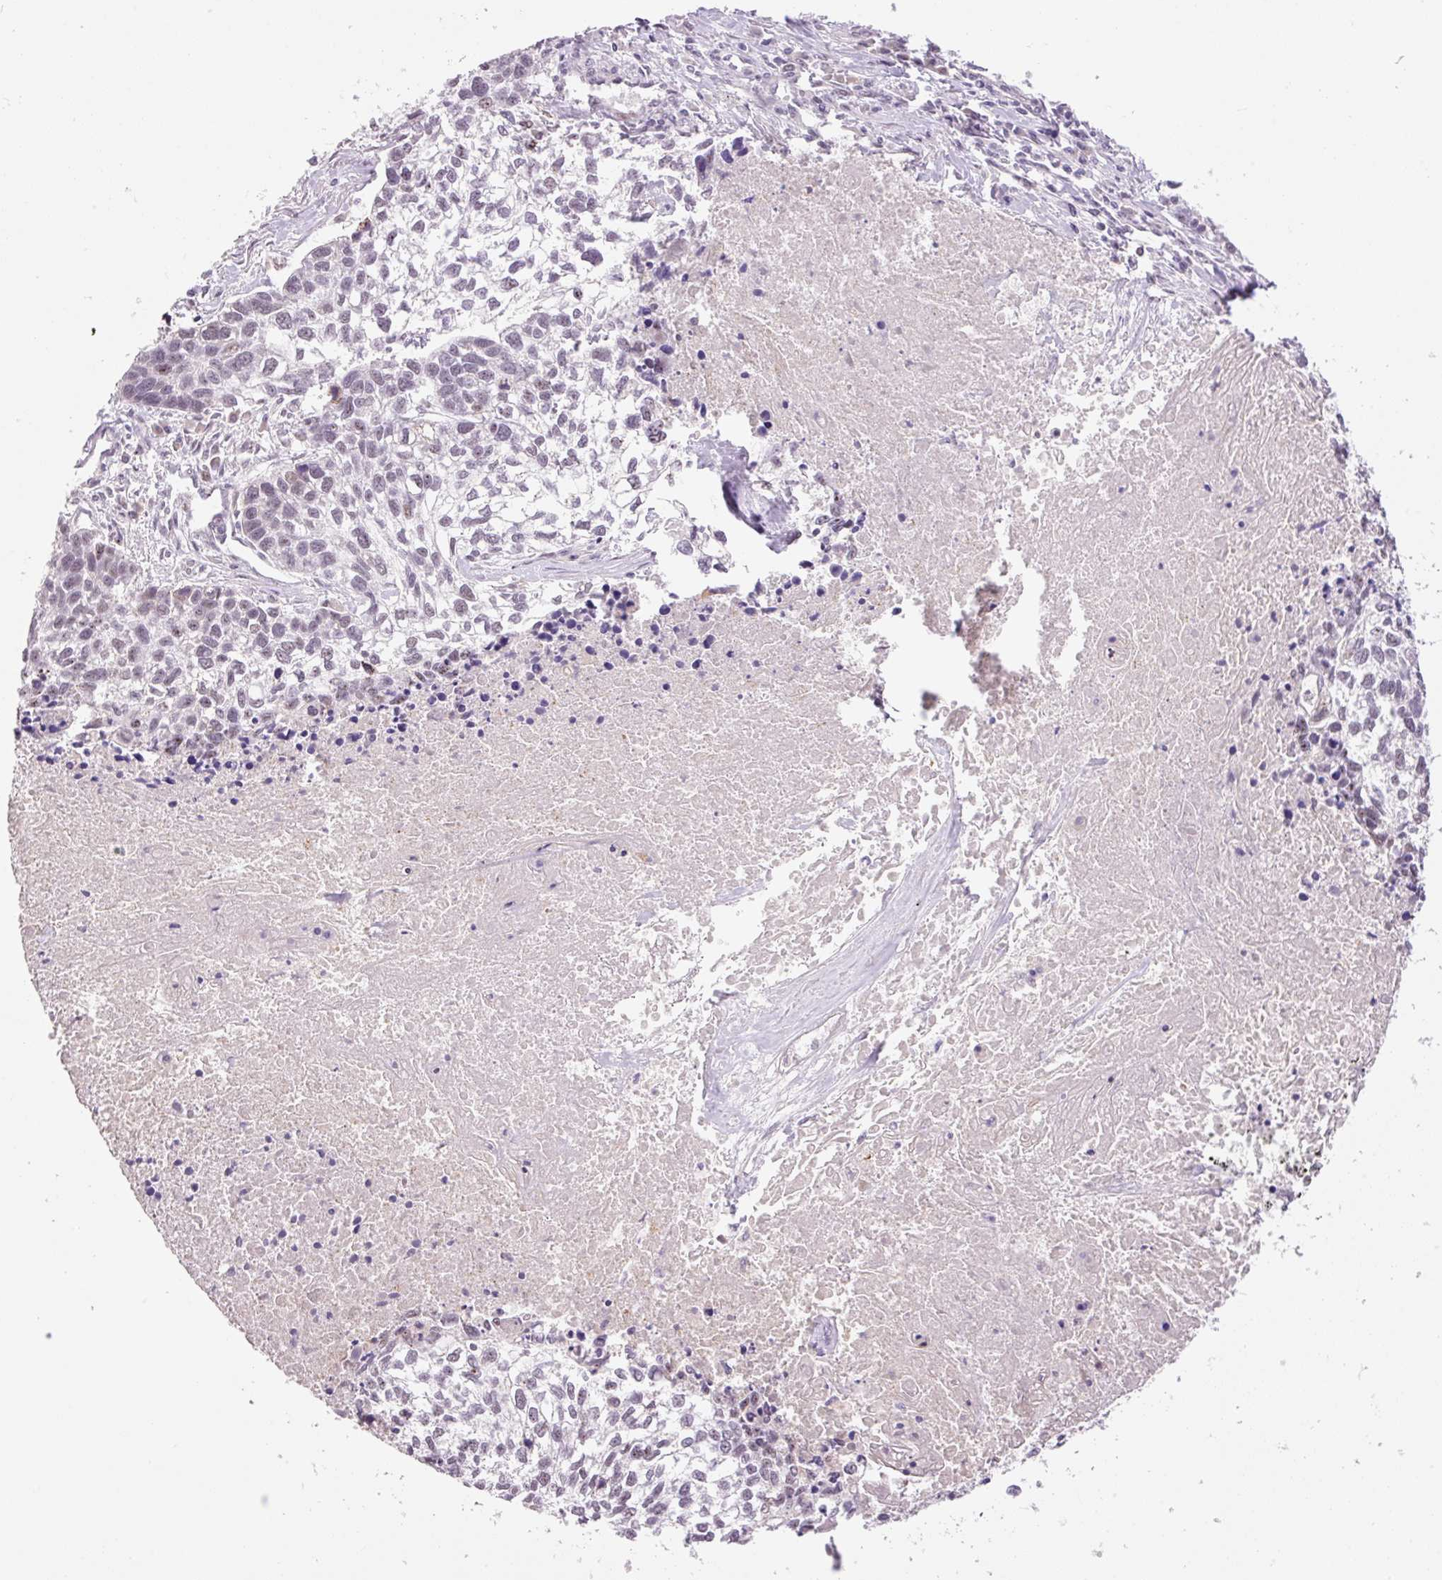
{"staining": {"intensity": "negative", "quantity": "none", "location": "none"}, "tissue": "lung cancer", "cell_type": "Tumor cells", "image_type": "cancer", "snomed": [{"axis": "morphology", "description": "Squamous cell carcinoma, NOS"}, {"axis": "topography", "description": "Lung"}], "caption": "Immunohistochemistry micrograph of neoplastic tissue: human lung cancer (squamous cell carcinoma) stained with DAB shows no significant protein staining in tumor cells.", "gene": "HNF1A", "patient": {"sex": "male", "age": 74}}